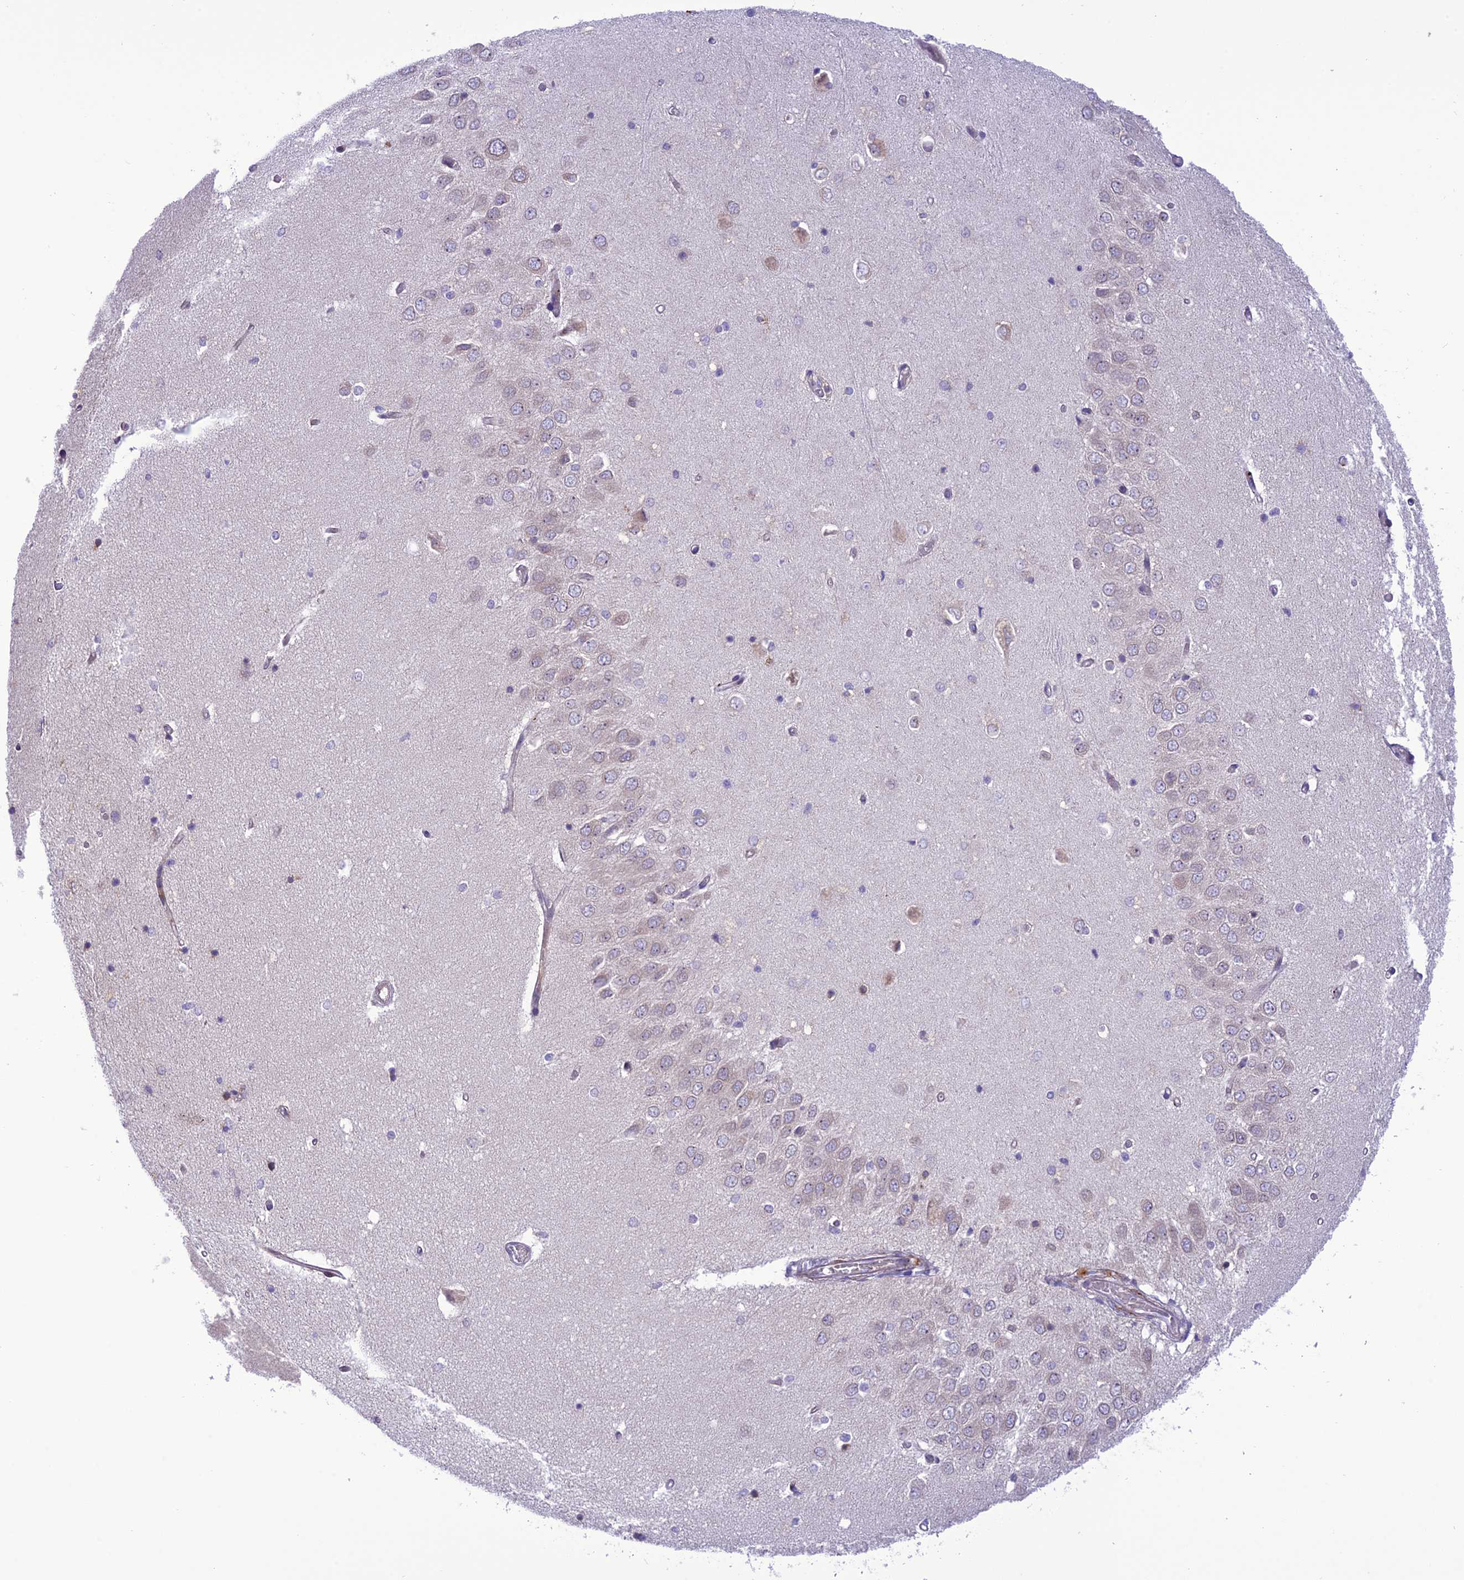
{"staining": {"intensity": "moderate", "quantity": "<25%", "location": "cytoplasmic/membranous"}, "tissue": "hippocampus", "cell_type": "Glial cells", "image_type": "normal", "snomed": [{"axis": "morphology", "description": "Normal tissue, NOS"}, {"axis": "topography", "description": "Hippocampus"}], "caption": "Protein staining by immunohistochemistry (IHC) reveals moderate cytoplasmic/membranous positivity in approximately <25% of glial cells in benign hippocampus. The protein of interest is shown in brown color, while the nuclei are stained blue.", "gene": "JMY", "patient": {"sex": "male", "age": 45}}